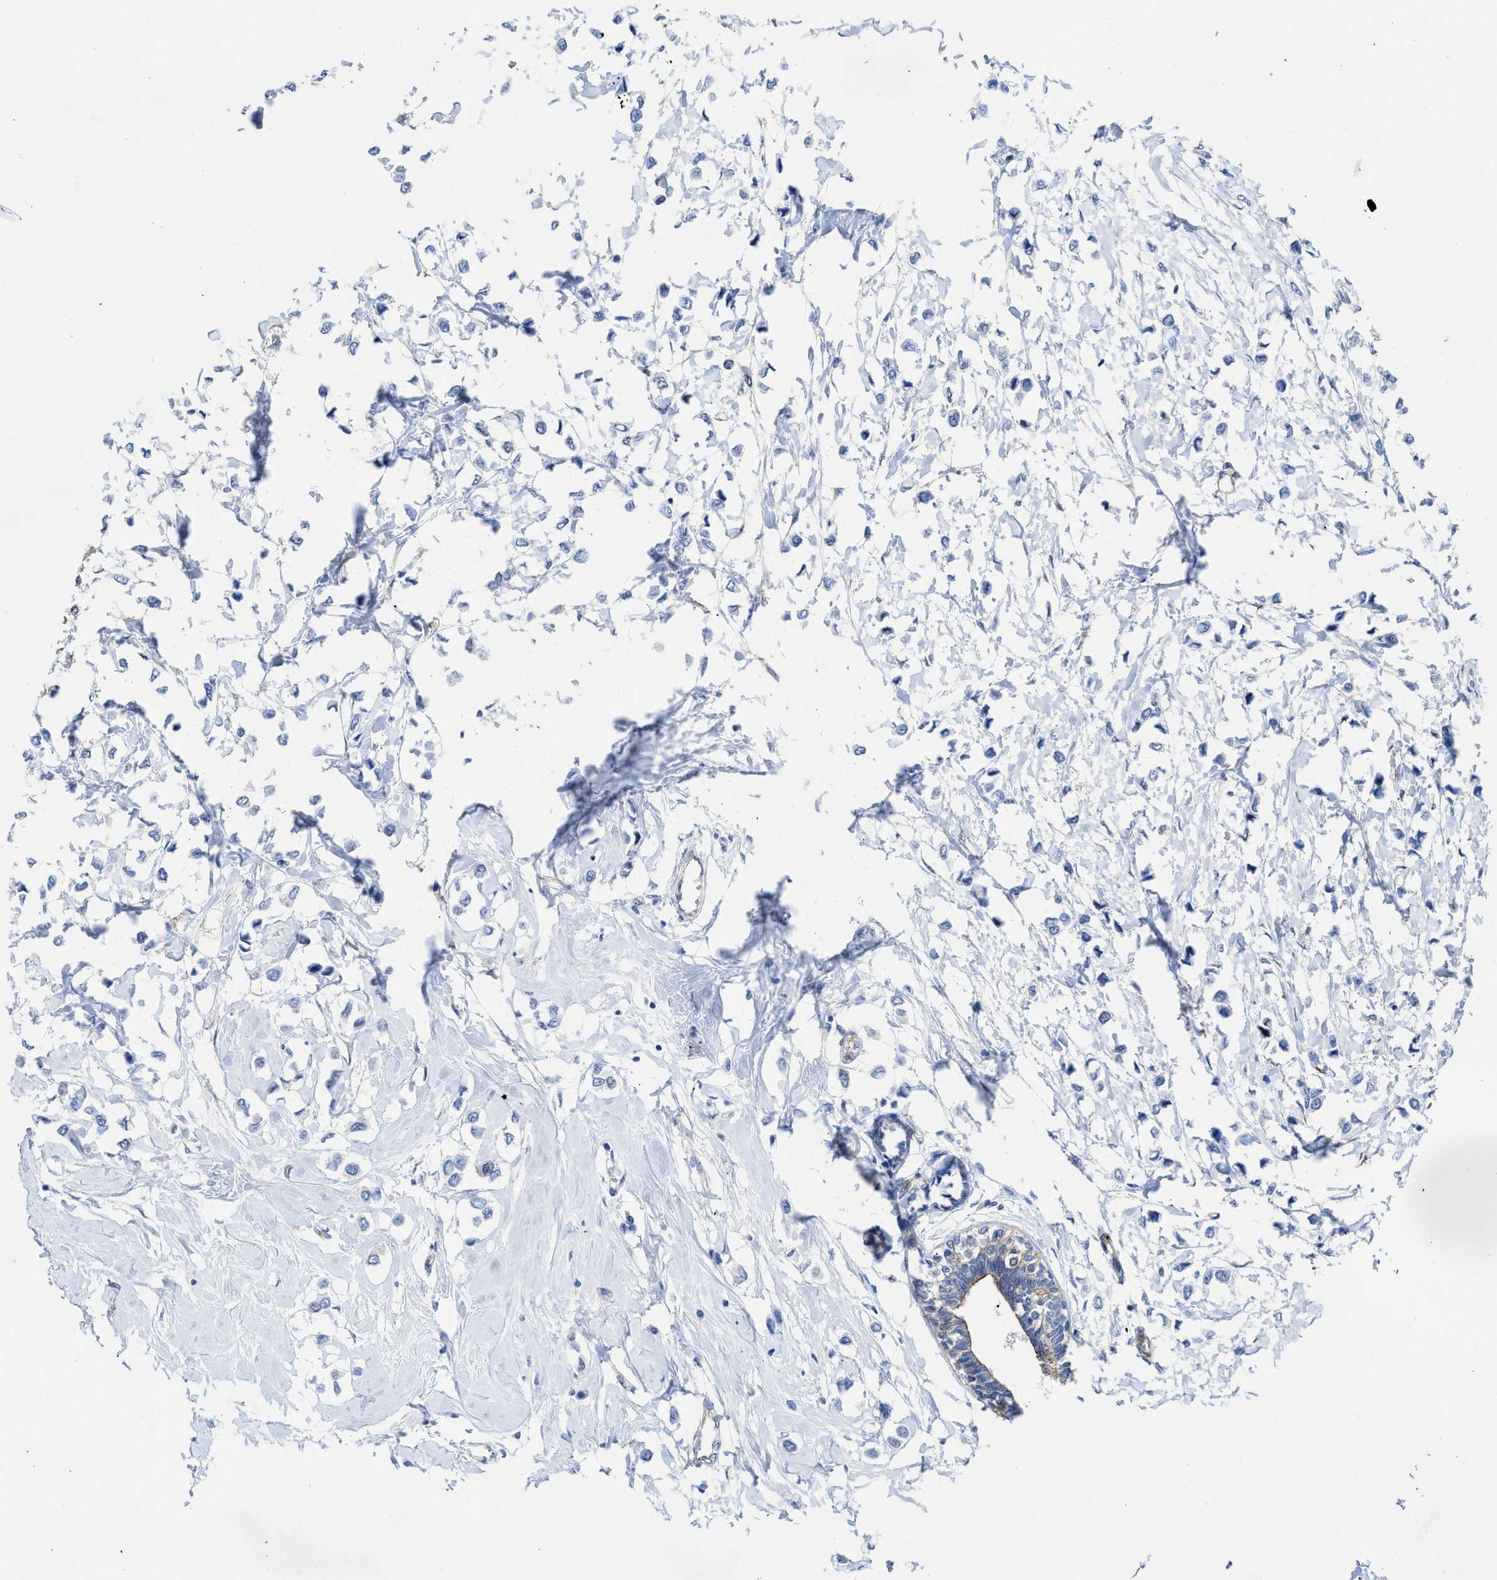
{"staining": {"intensity": "negative", "quantity": "none", "location": "none"}, "tissue": "breast cancer", "cell_type": "Tumor cells", "image_type": "cancer", "snomed": [{"axis": "morphology", "description": "Lobular carcinoma"}, {"axis": "topography", "description": "Breast"}], "caption": "Breast cancer (lobular carcinoma) stained for a protein using immunohistochemistry (IHC) exhibits no staining tumor cells.", "gene": "PDLIM5", "patient": {"sex": "female", "age": 51}}